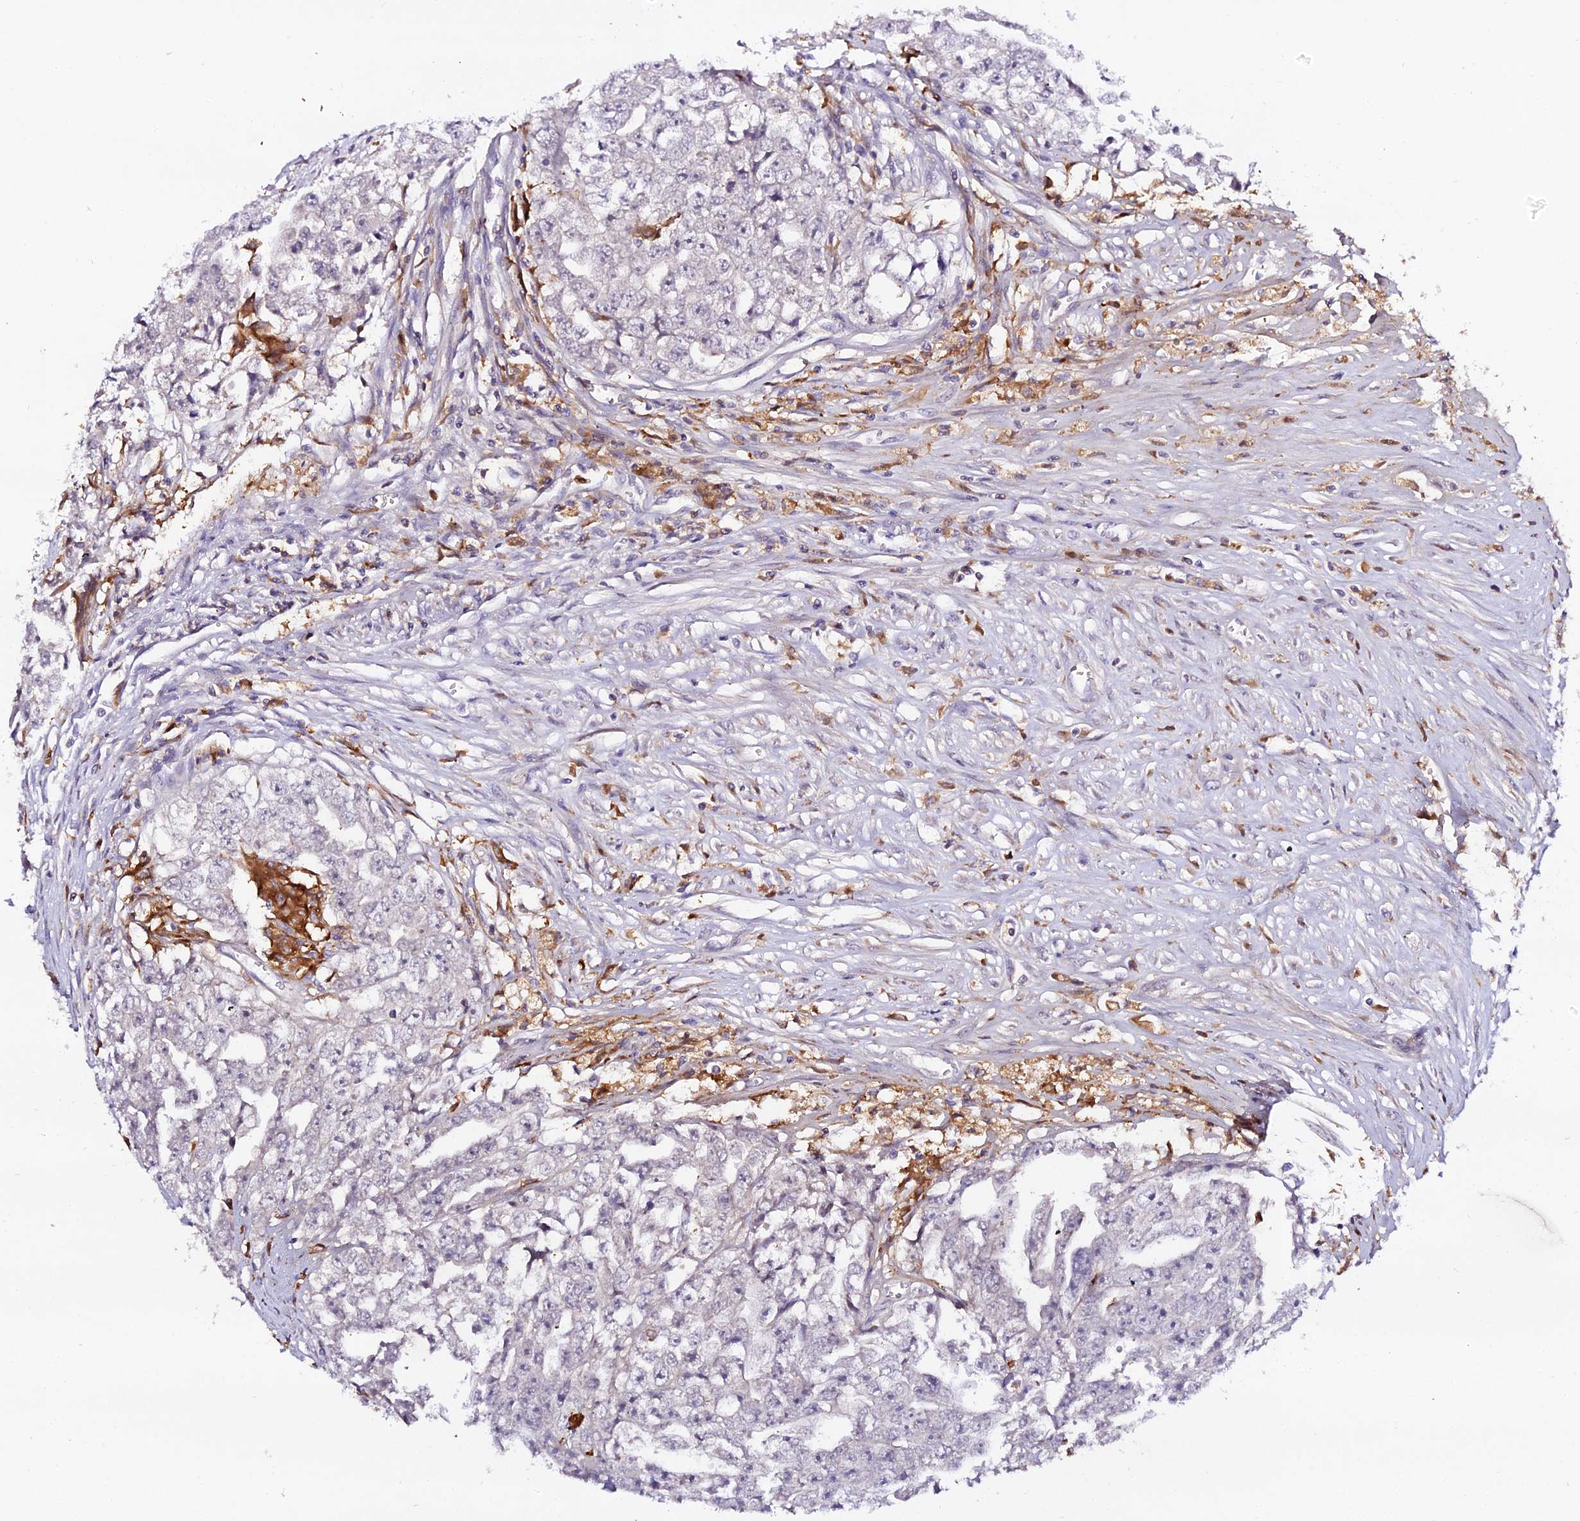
{"staining": {"intensity": "negative", "quantity": "none", "location": "none"}, "tissue": "testis cancer", "cell_type": "Tumor cells", "image_type": "cancer", "snomed": [{"axis": "morphology", "description": "Seminoma, NOS"}, {"axis": "morphology", "description": "Carcinoma, Embryonal, NOS"}, {"axis": "topography", "description": "Testis"}], "caption": "There is no significant staining in tumor cells of testis cancer.", "gene": "IL4I1", "patient": {"sex": "male", "age": 43}}